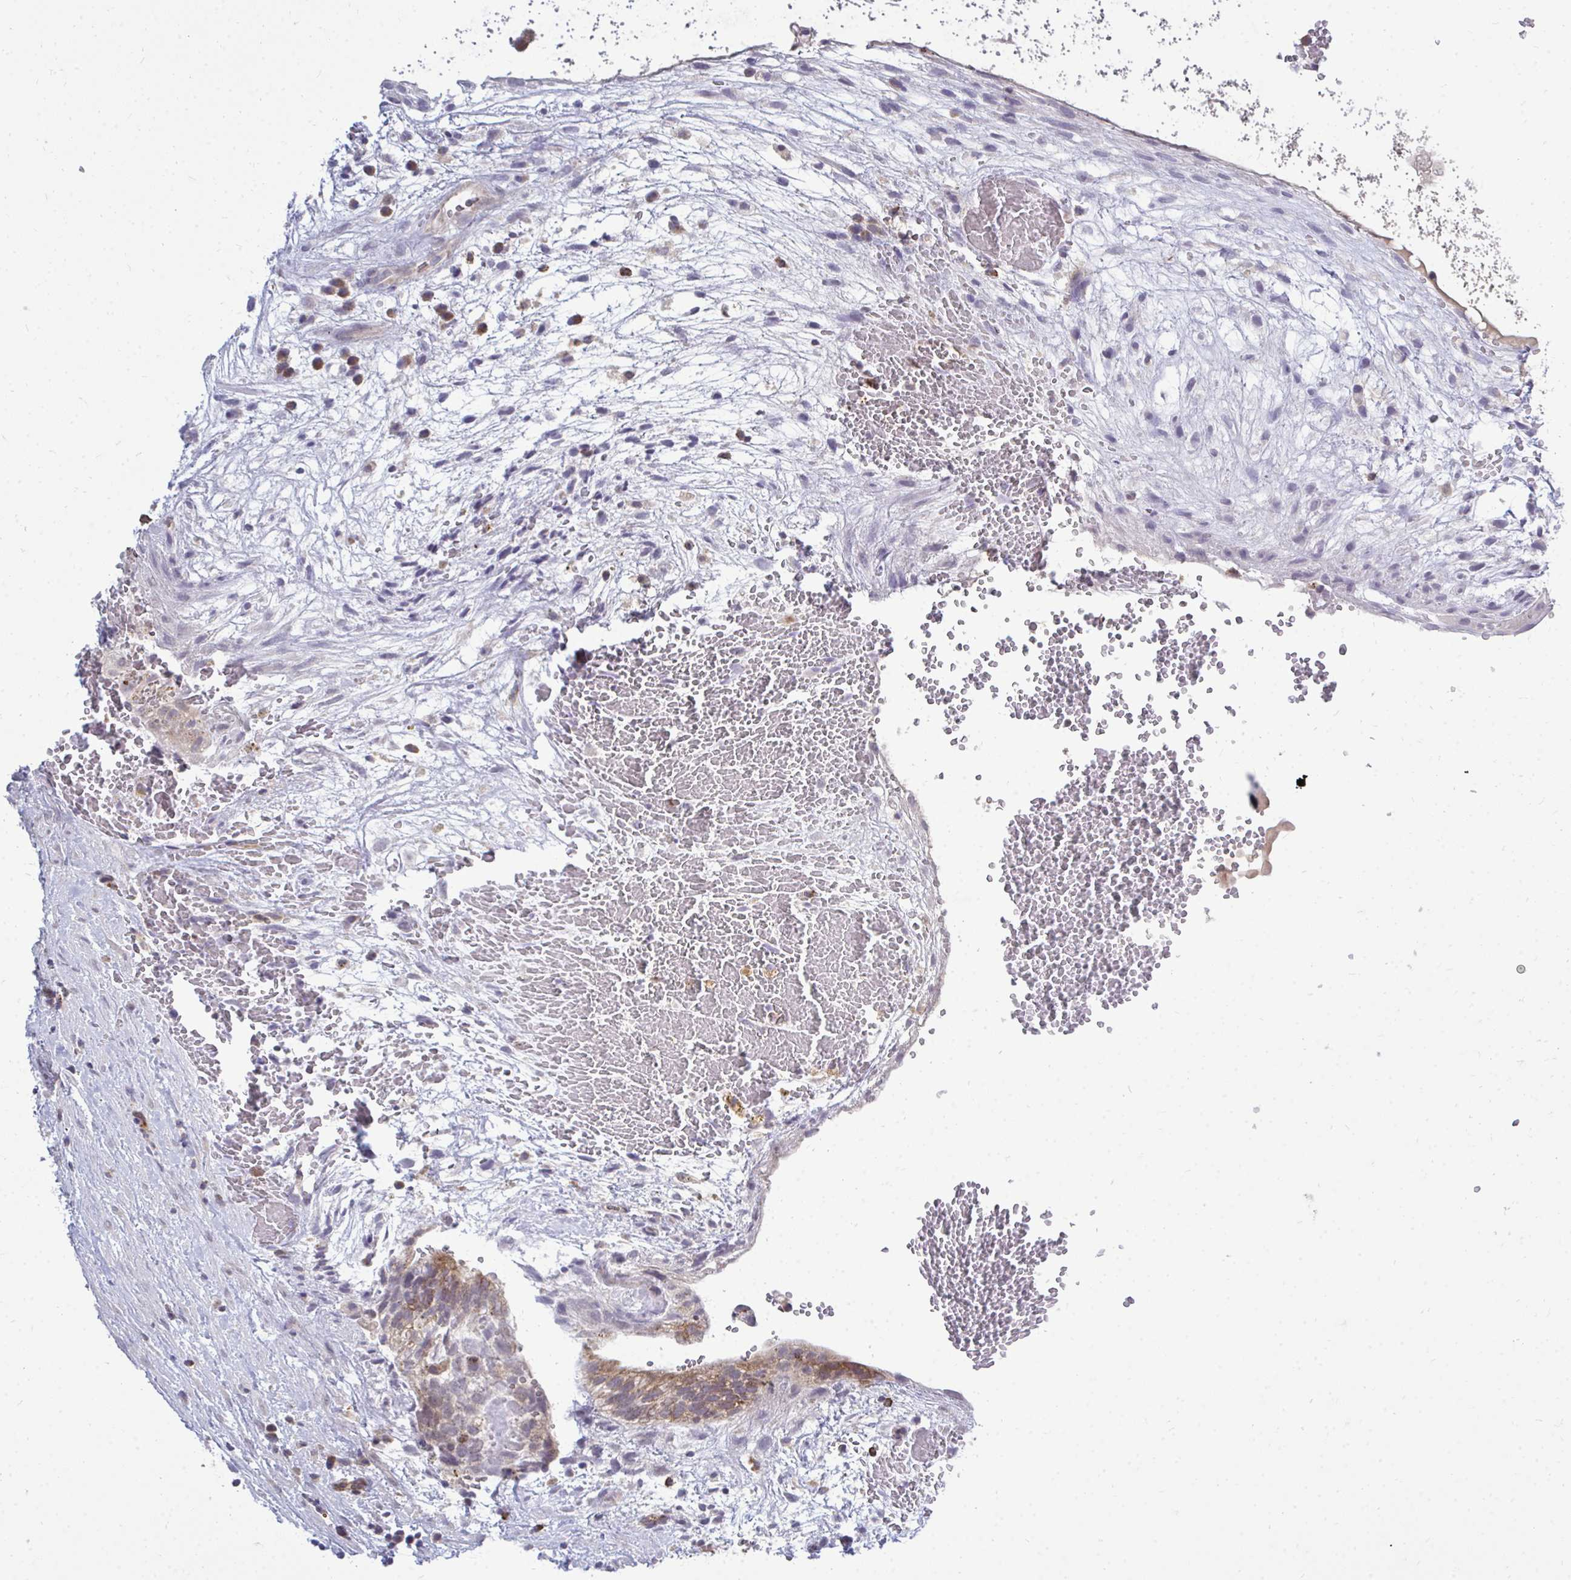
{"staining": {"intensity": "weak", "quantity": ">75%", "location": "cytoplasmic/membranous"}, "tissue": "testis cancer", "cell_type": "Tumor cells", "image_type": "cancer", "snomed": [{"axis": "morphology", "description": "Normal tissue, NOS"}, {"axis": "morphology", "description": "Carcinoma, Embryonal, NOS"}, {"axis": "topography", "description": "Testis"}], "caption": "Approximately >75% of tumor cells in human embryonal carcinoma (testis) exhibit weak cytoplasmic/membranous protein positivity as visualized by brown immunohistochemical staining.", "gene": "ACSL5", "patient": {"sex": "male", "age": 32}}